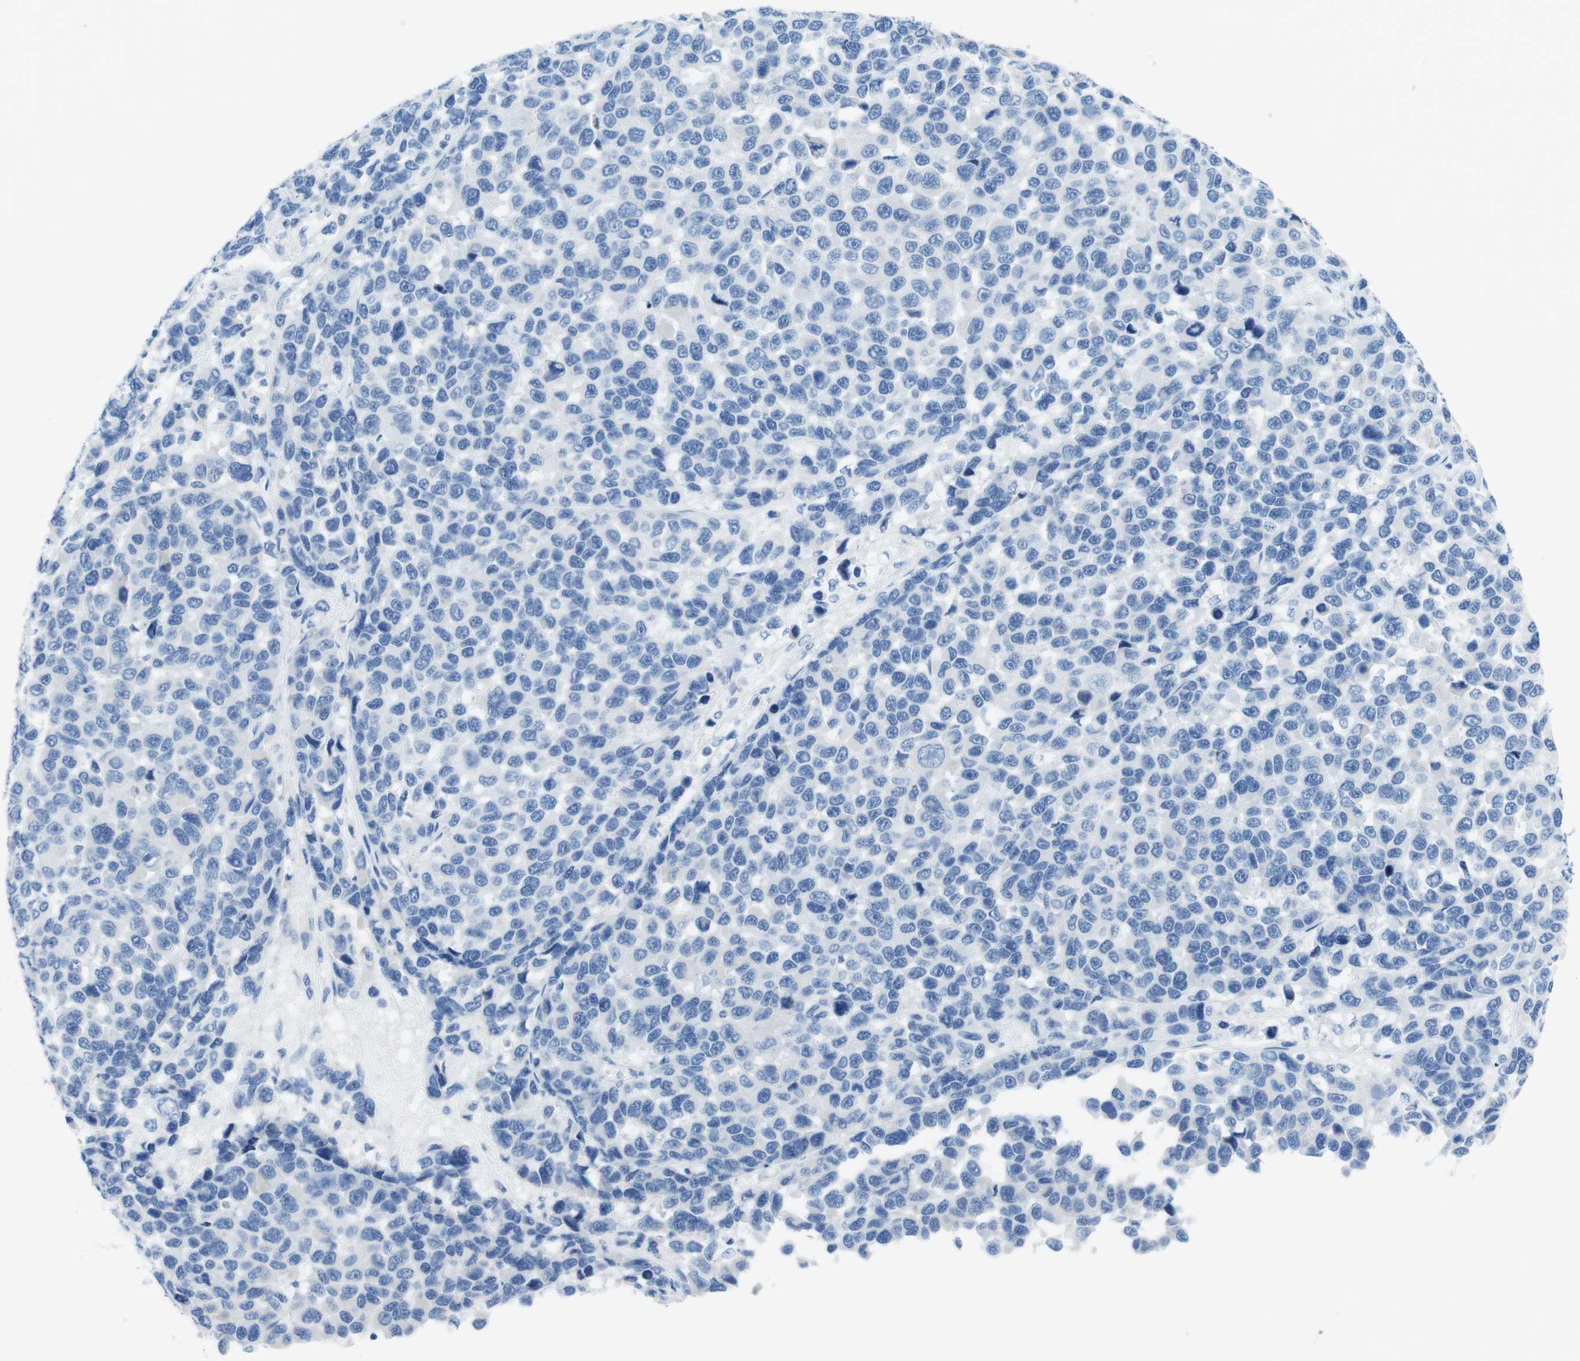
{"staining": {"intensity": "negative", "quantity": "none", "location": "none"}, "tissue": "melanoma", "cell_type": "Tumor cells", "image_type": "cancer", "snomed": [{"axis": "morphology", "description": "Malignant melanoma, NOS"}, {"axis": "topography", "description": "Skin"}], "caption": "DAB (3,3'-diaminobenzidine) immunohistochemical staining of human melanoma shows no significant positivity in tumor cells.", "gene": "ASIC5", "patient": {"sex": "male", "age": 53}}